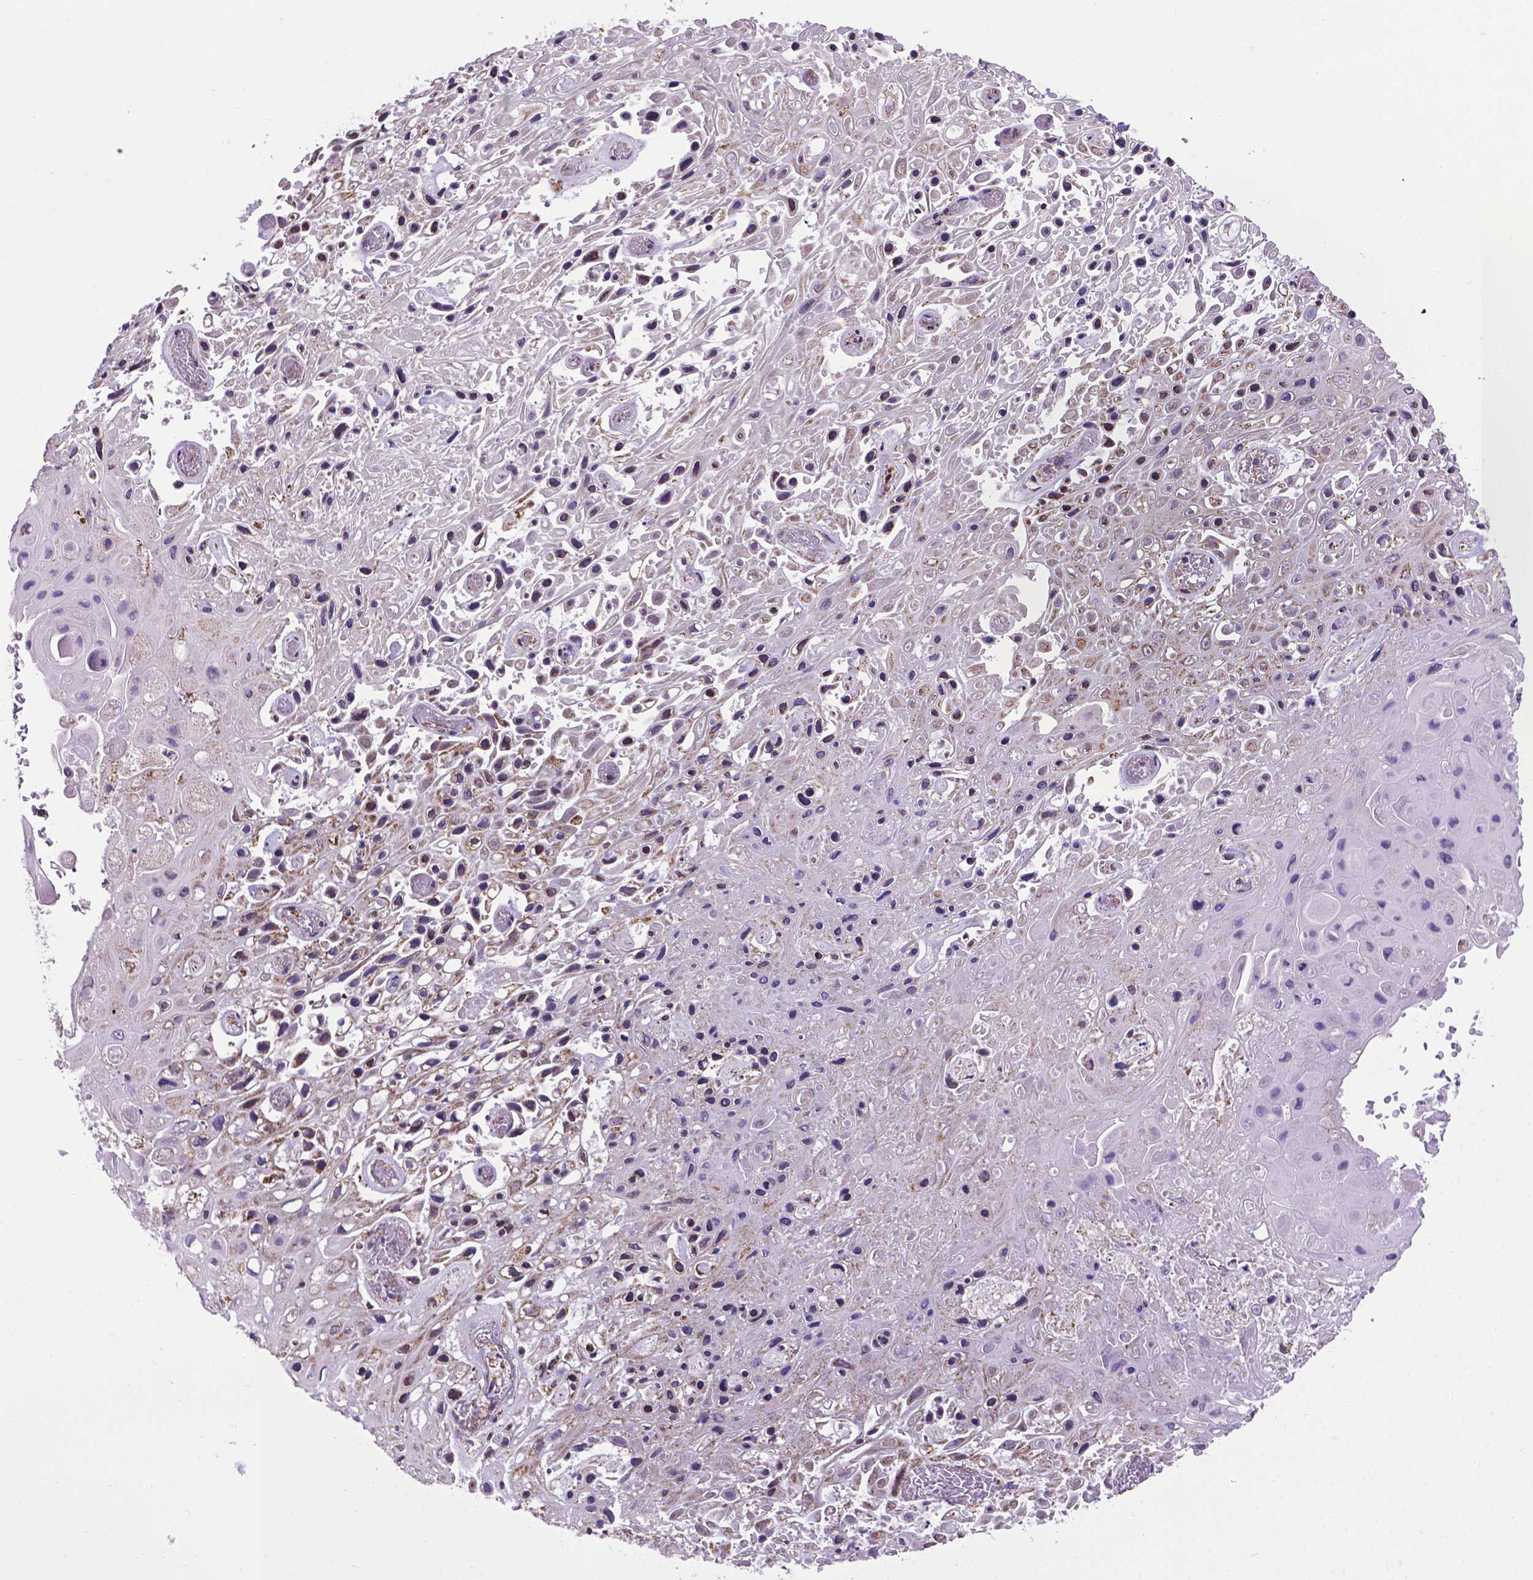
{"staining": {"intensity": "weak", "quantity": "25%-75%", "location": "cytoplasmic/membranous"}, "tissue": "skin cancer", "cell_type": "Tumor cells", "image_type": "cancer", "snomed": [{"axis": "morphology", "description": "Squamous cell carcinoma, NOS"}, {"axis": "topography", "description": "Skin"}], "caption": "The histopathology image reveals staining of skin squamous cell carcinoma, revealing weak cytoplasmic/membranous protein expression (brown color) within tumor cells.", "gene": "POU3F3", "patient": {"sex": "male", "age": 82}}